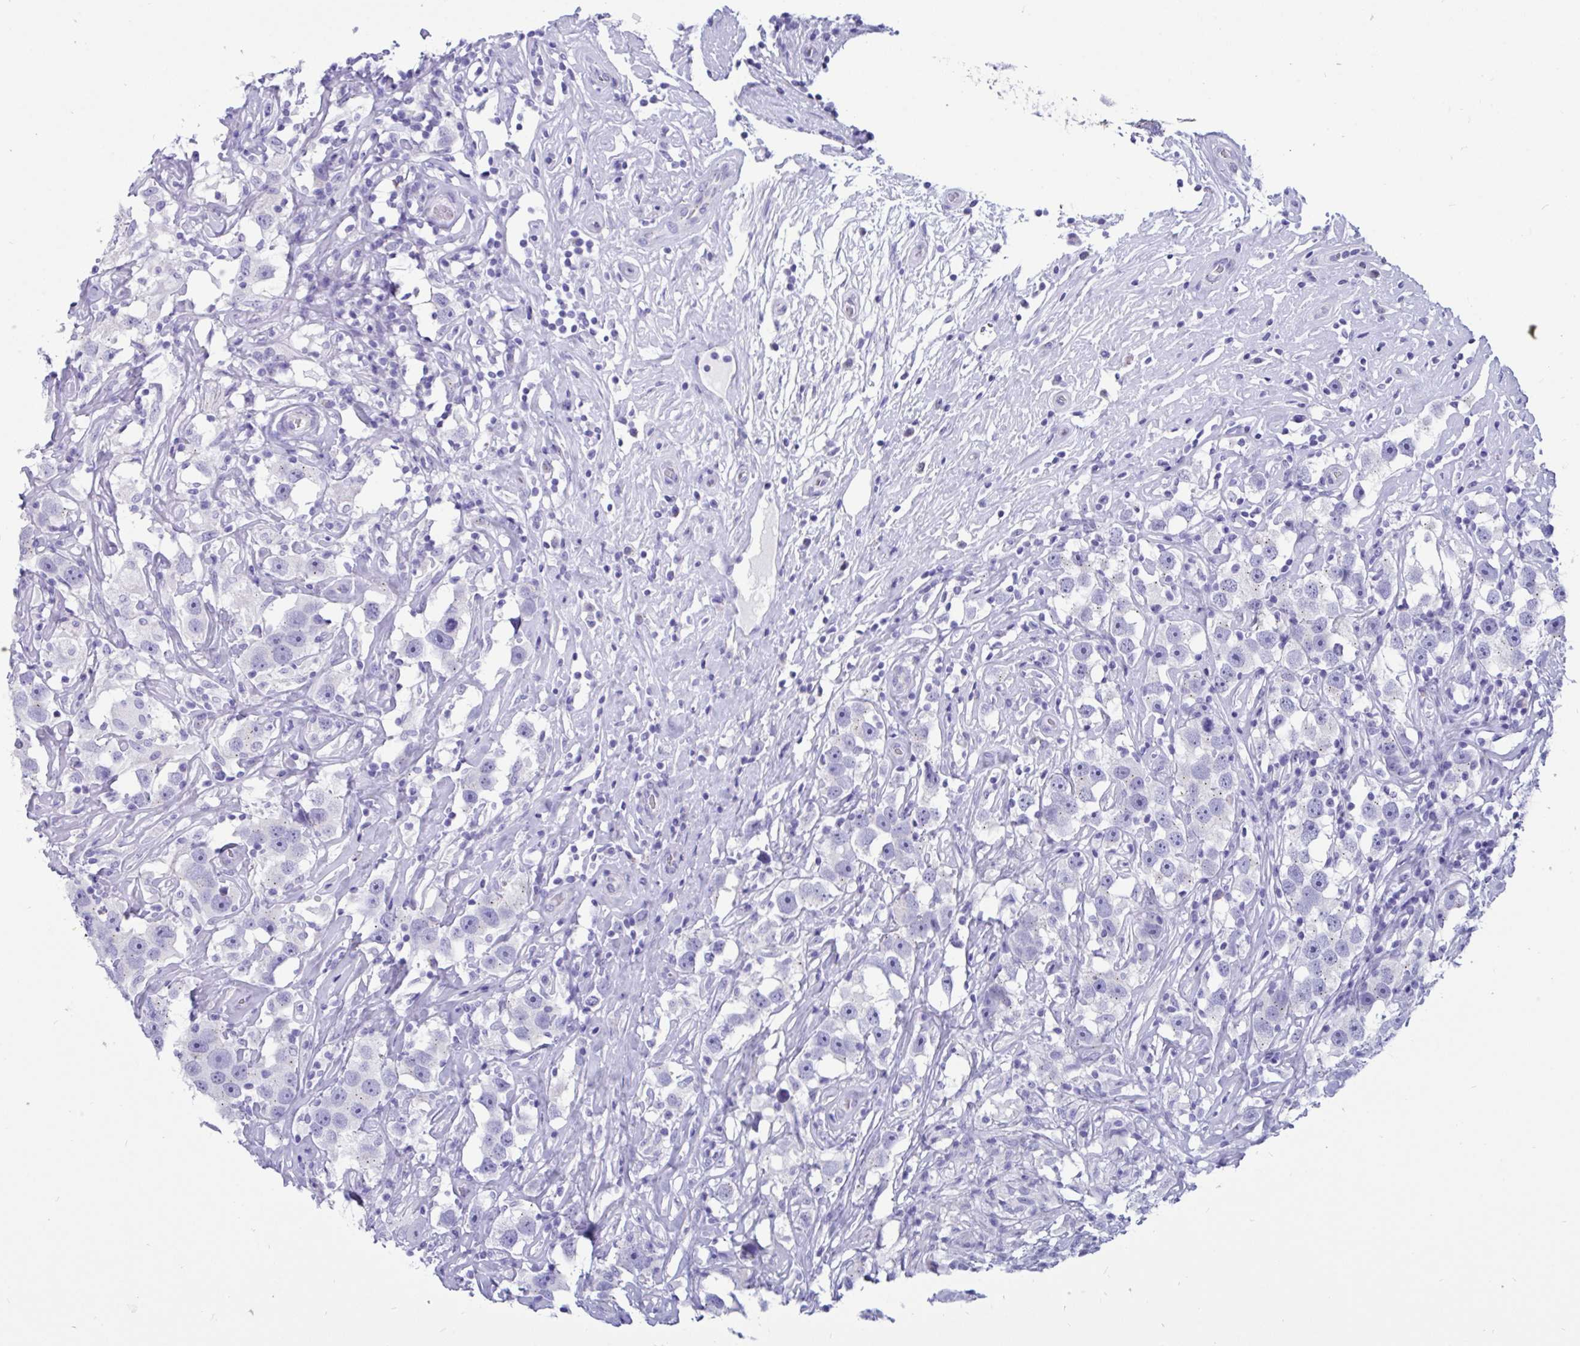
{"staining": {"intensity": "negative", "quantity": "none", "location": "none"}, "tissue": "testis cancer", "cell_type": "Tumor cells", "image_type": "cancer", "snomed": [{"axis": "morphology", "description": "Seminoma, NOS"}, {"axis": "topography", "description": "Testis"}], "caption": "Photomicrograph shows no protein staining in tumor cells of seminoma (testis) tissue.", "gene": "RNASE3", "patient": {"sex": "male", "age": 49}}